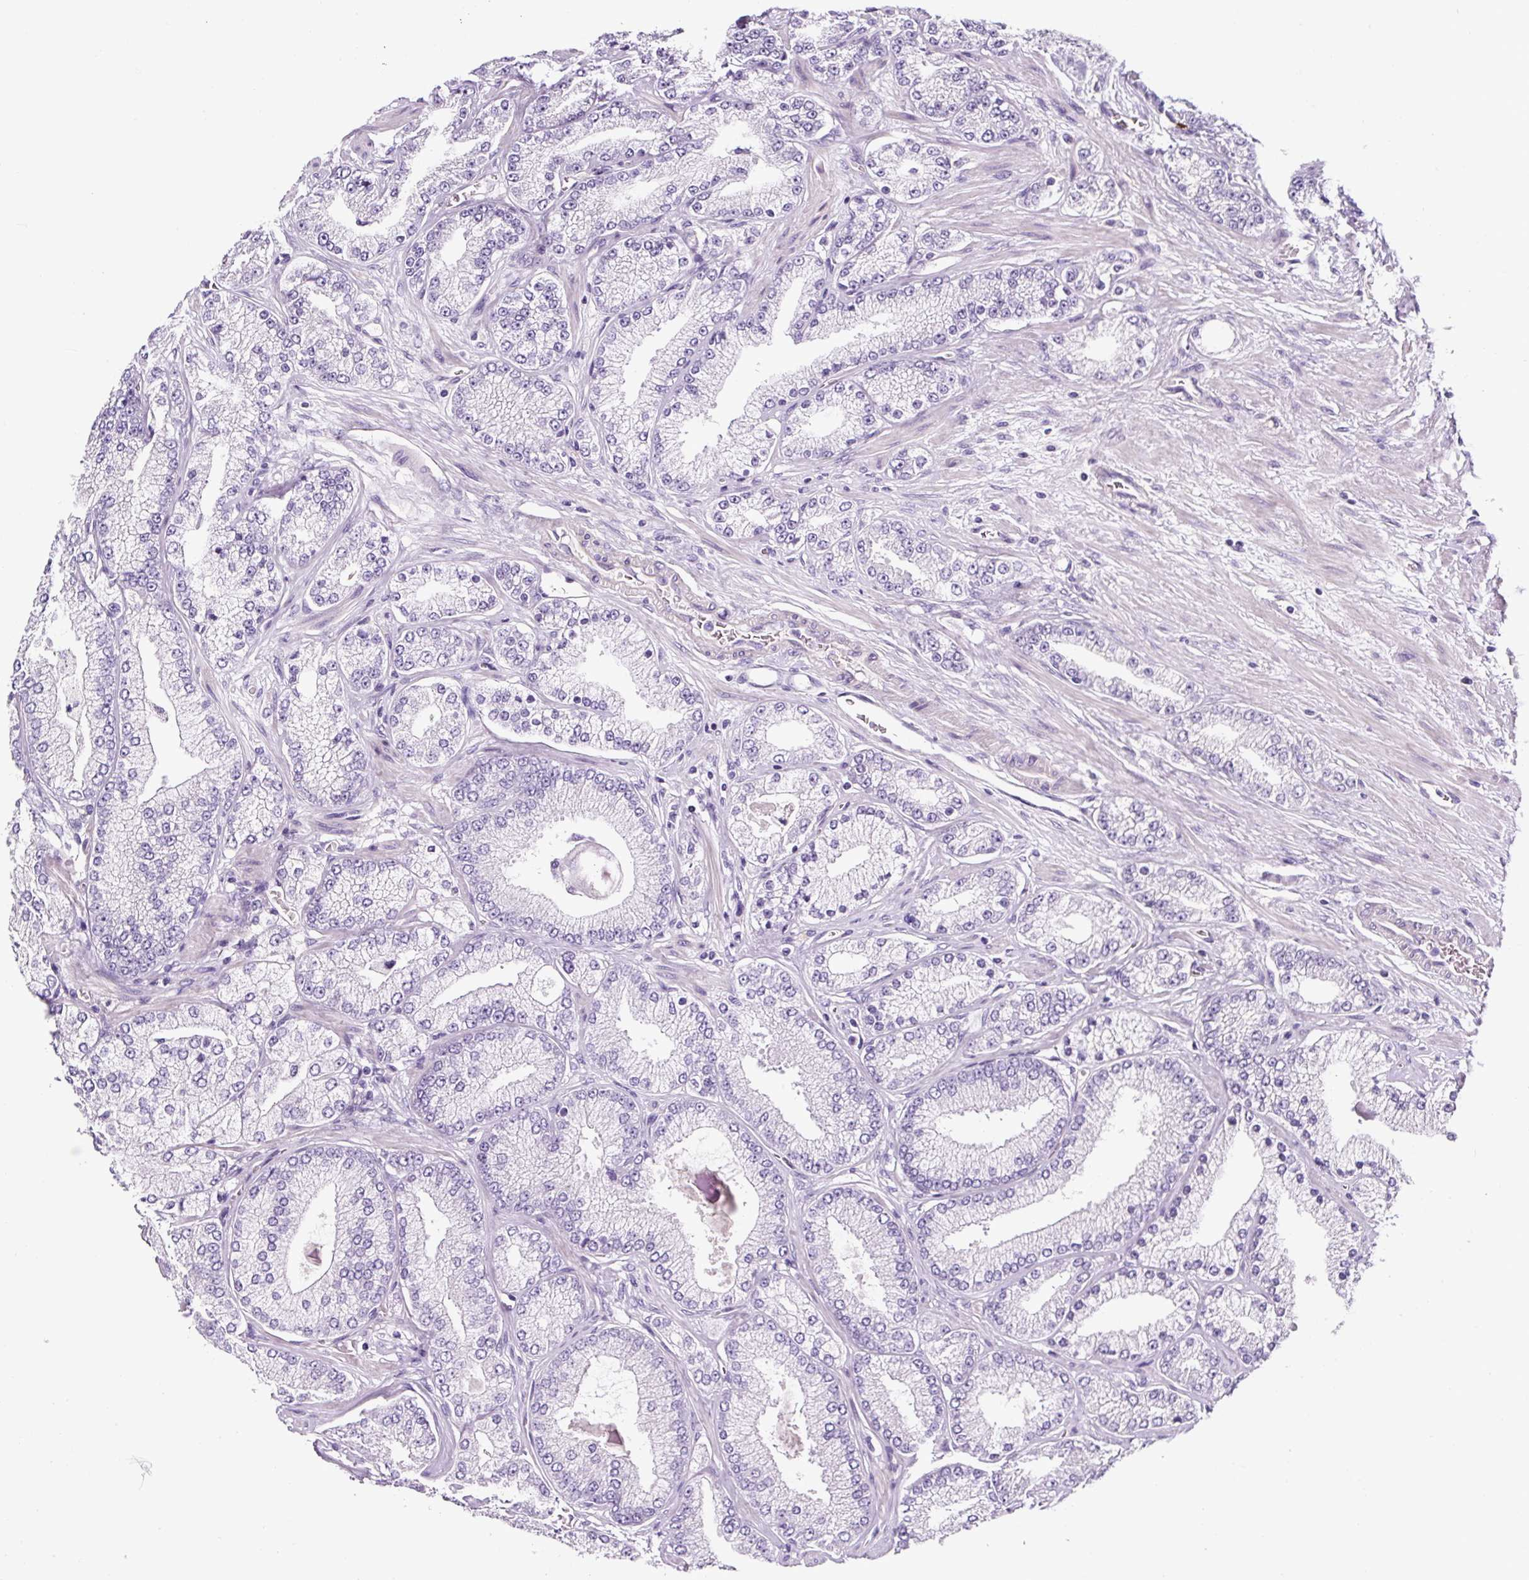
{"staining": {"intensity": "negative", "quantity": "none", "location": "none"}, "tissue": "prostate cancer", "cell_type": "Tumor cells", "image_type": "cancer", "snomed": [{"axis": "morphology", "description": "Adenocarcinoma, High grade"}, {"axis": "topography", "description": "Prostate"}], "caption": "This is a image of IHC staining of prostate cancer, which shows no positivity in tumor cells.", "gene": "OR14A2", "patient": {"sex": "male", "age": 68}}